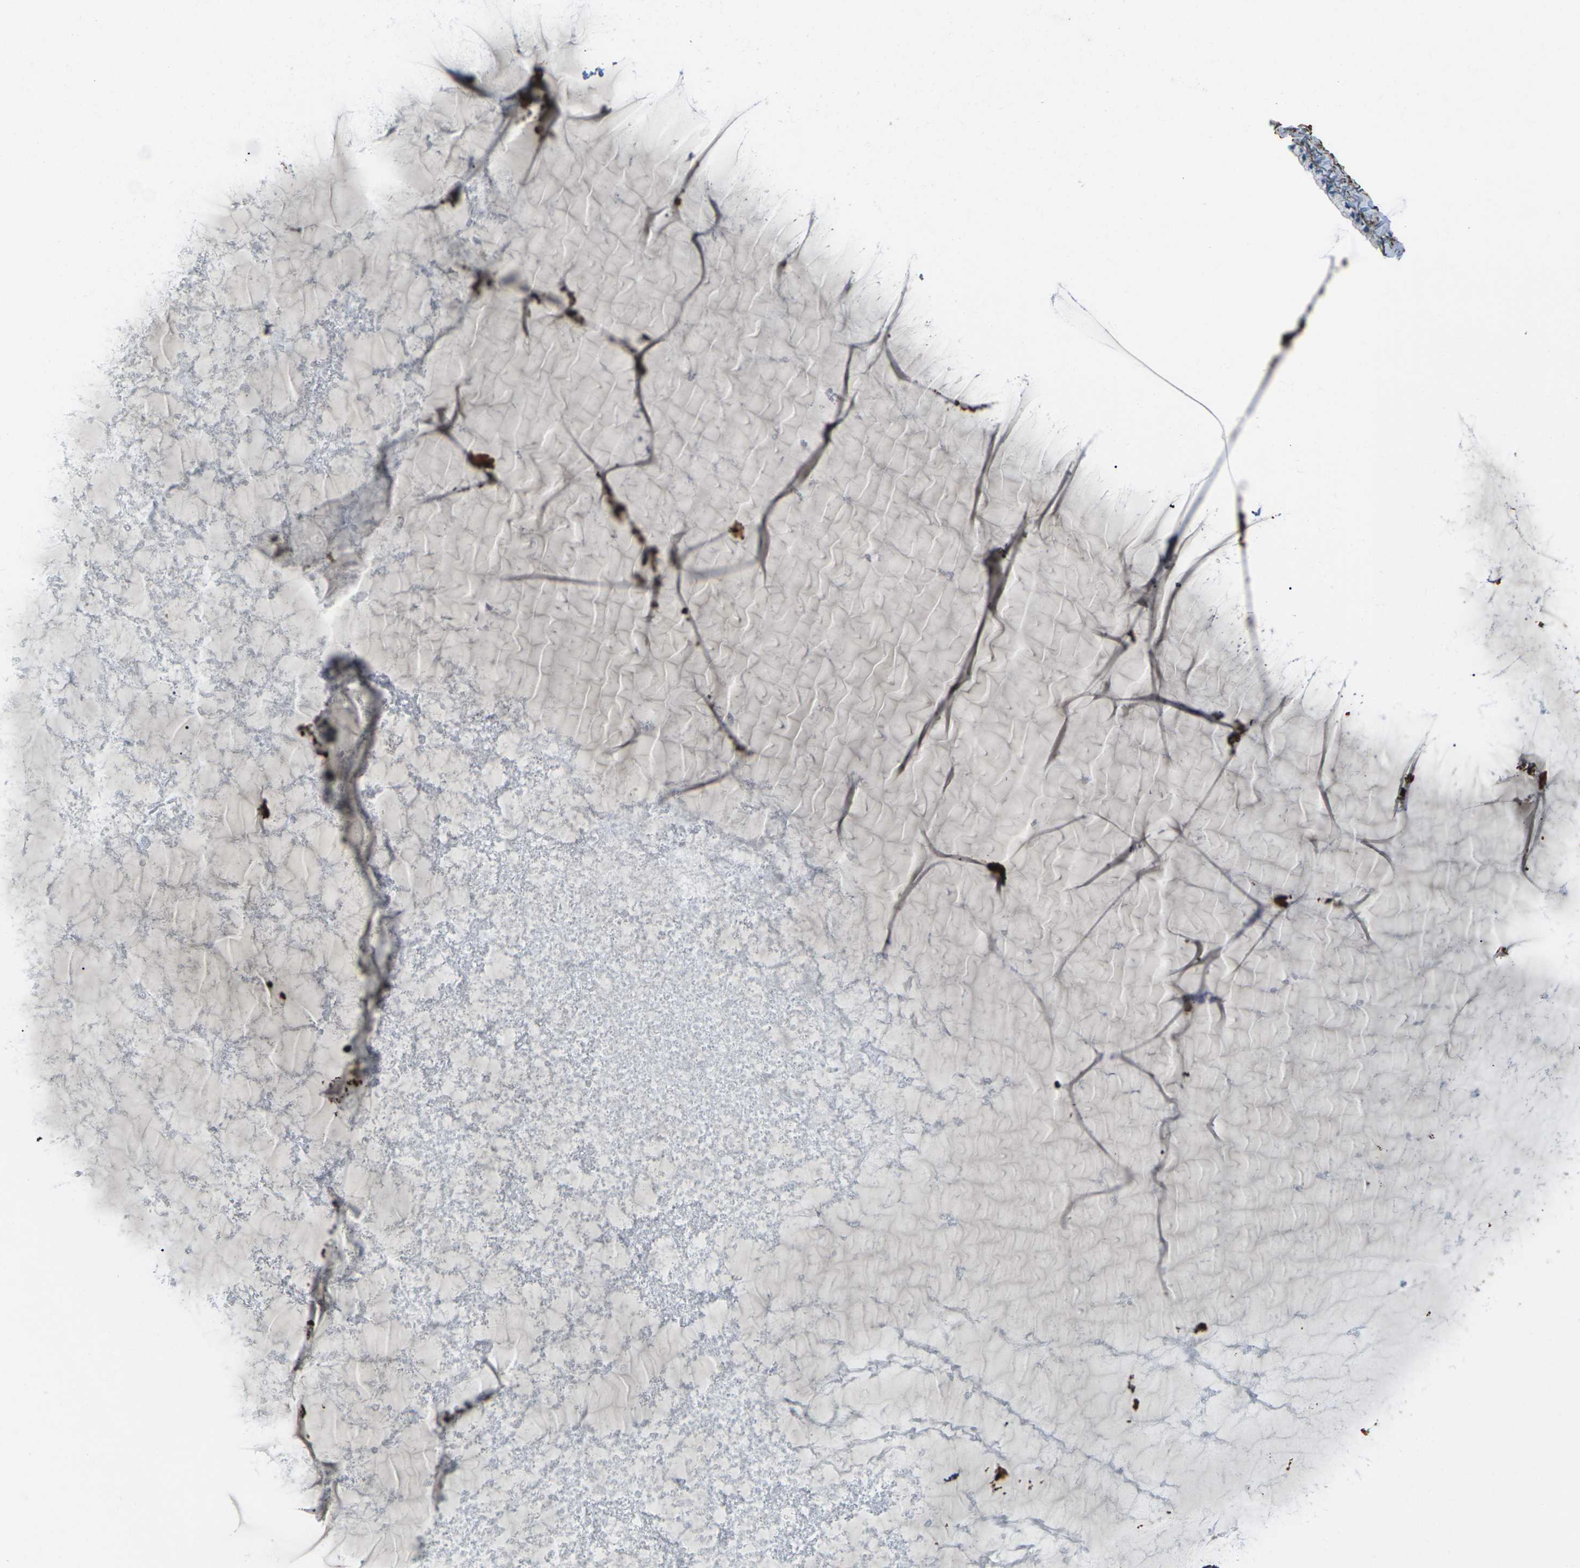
{"staining": {"intensity": "negative", "quantity": "none", "location": "none"}, "tissue": "cervix", "cell_type": "Glandular cells", "image_type": "normal", "snomed": [{"axis": "morphology", "description": "Normal tissue, NOS"}, {"axis": "topography", "description": "Cervix"}], "caption": "Protein analysis of benign cervix shows no significant expression in glandular cells.", "gene": "GRAMD1C", "patient": {"sex": "female", "age": 39}}